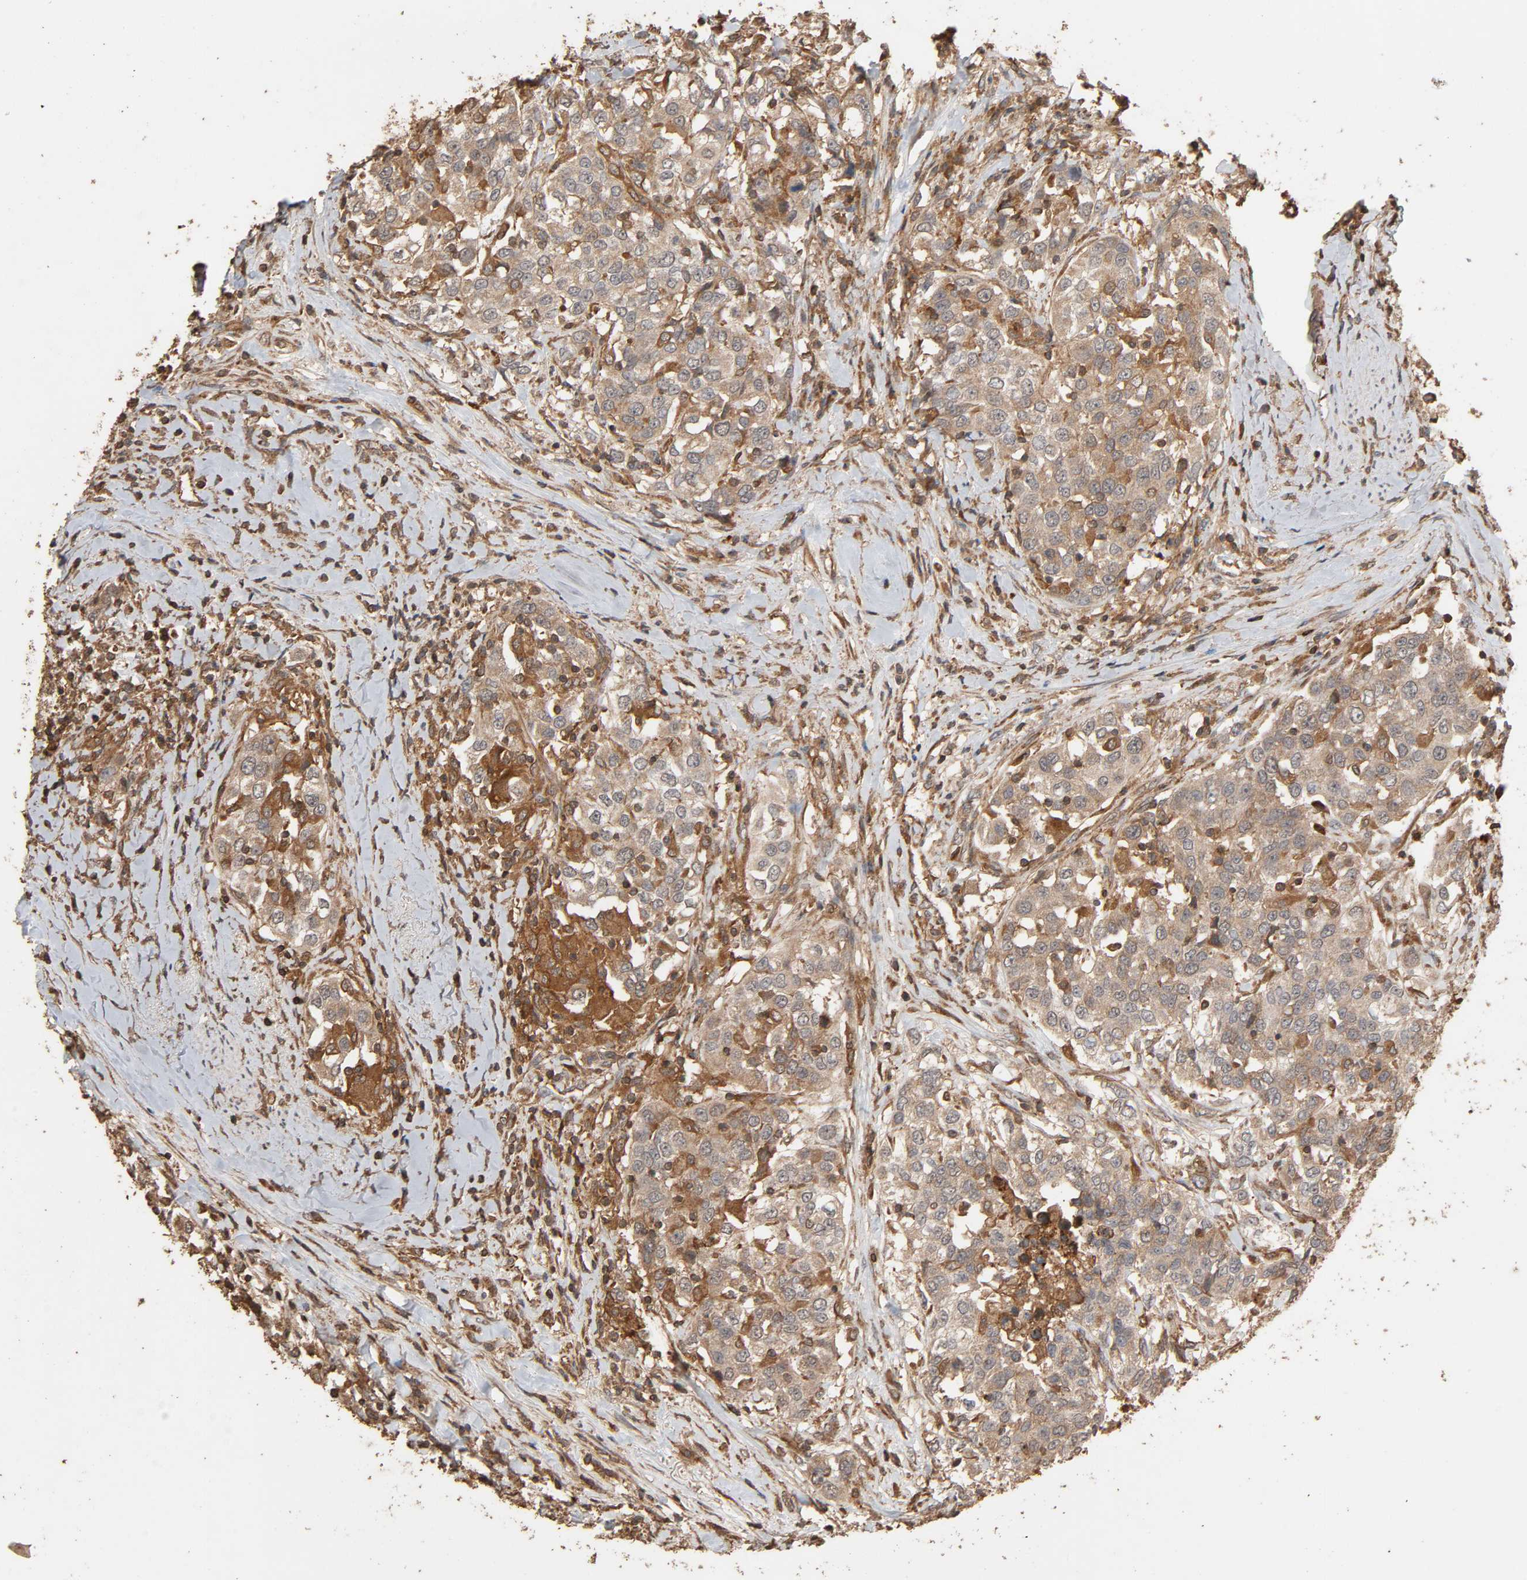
{"staining": {"intensity": "moderate", "quantity": "25%-75%", "location": "cytoplasmic/membranous"}, "tissue": "urothelial cancer", "cell_type": "Tumor cells", "image_type": "cancer", "snomed": [{"axis": "morphology", "description": "Urothelial carcinoma, High grade"}, {"axis": "topography", "description": "Urinary bladder"}], "caption": "Tumor cells exhibit medium levels of moderate cytoplasmic/membranous expression in approximately 25%-75% of cells in human urothelial cancer. (Brightfield microscopy of DAB IHC at high magnification).", "gene": "RPS6KA6", "patient": {"sex": "female", "age": 80}}